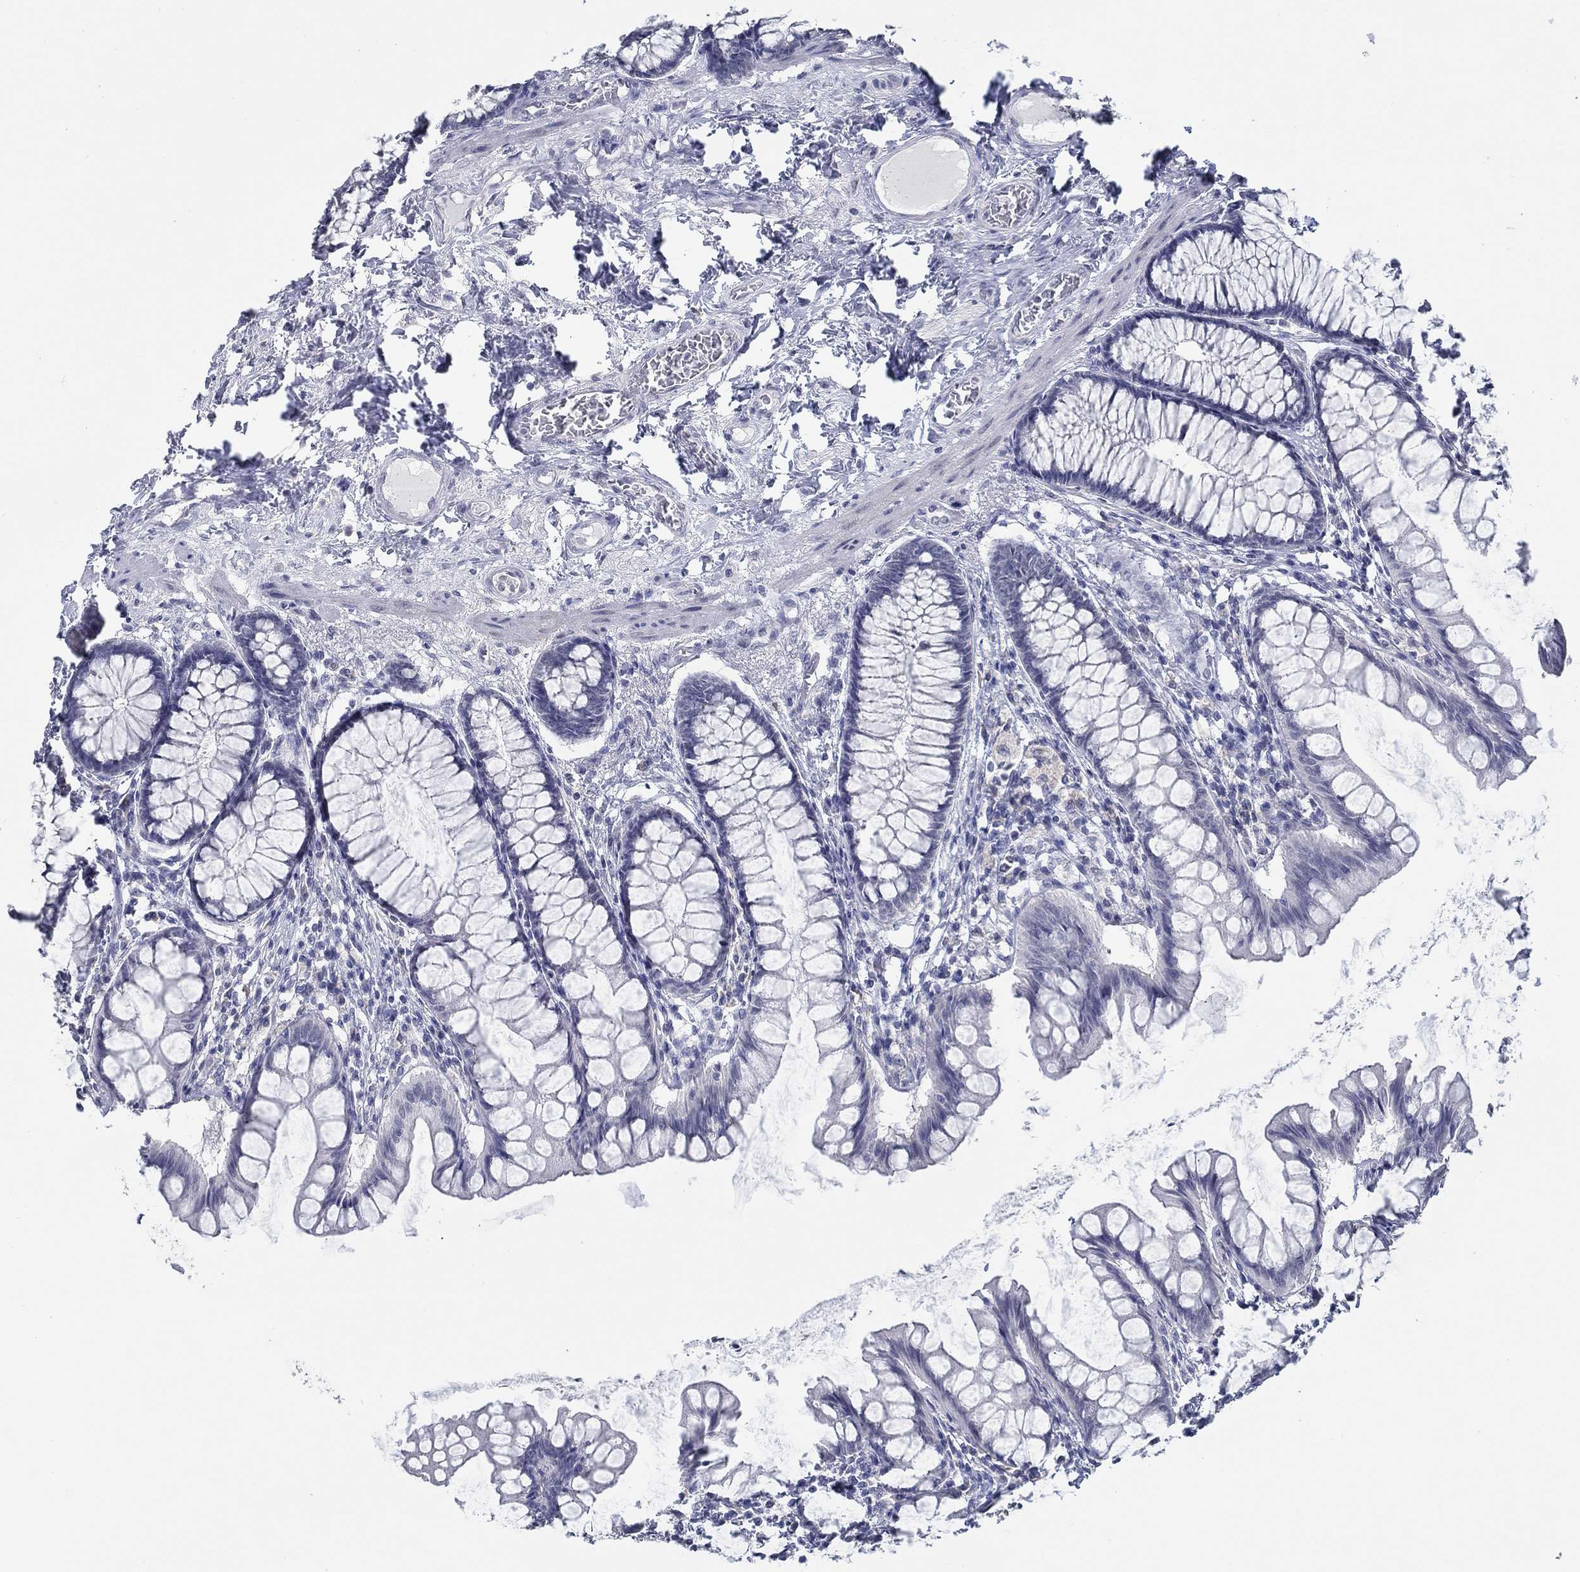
{"staining": {"intensity": "negative", "quantity": "none", "location": "none"}, "tissue": "colon", "cell_type": "Endothelial cells", "image_type": "normal", "snomed": [{"axis": "morphology", "description": "Normal tissue, NOS"}, {"axis": "topography", "description": "Colon"}], "caption": "High power microscopy image of an immunohistochemistry photomicrograph of benign colon, revealing no significant positivity in endothelial cells.", "gene": "NUP155", "patient": {"sex": "female", "age": 65}}